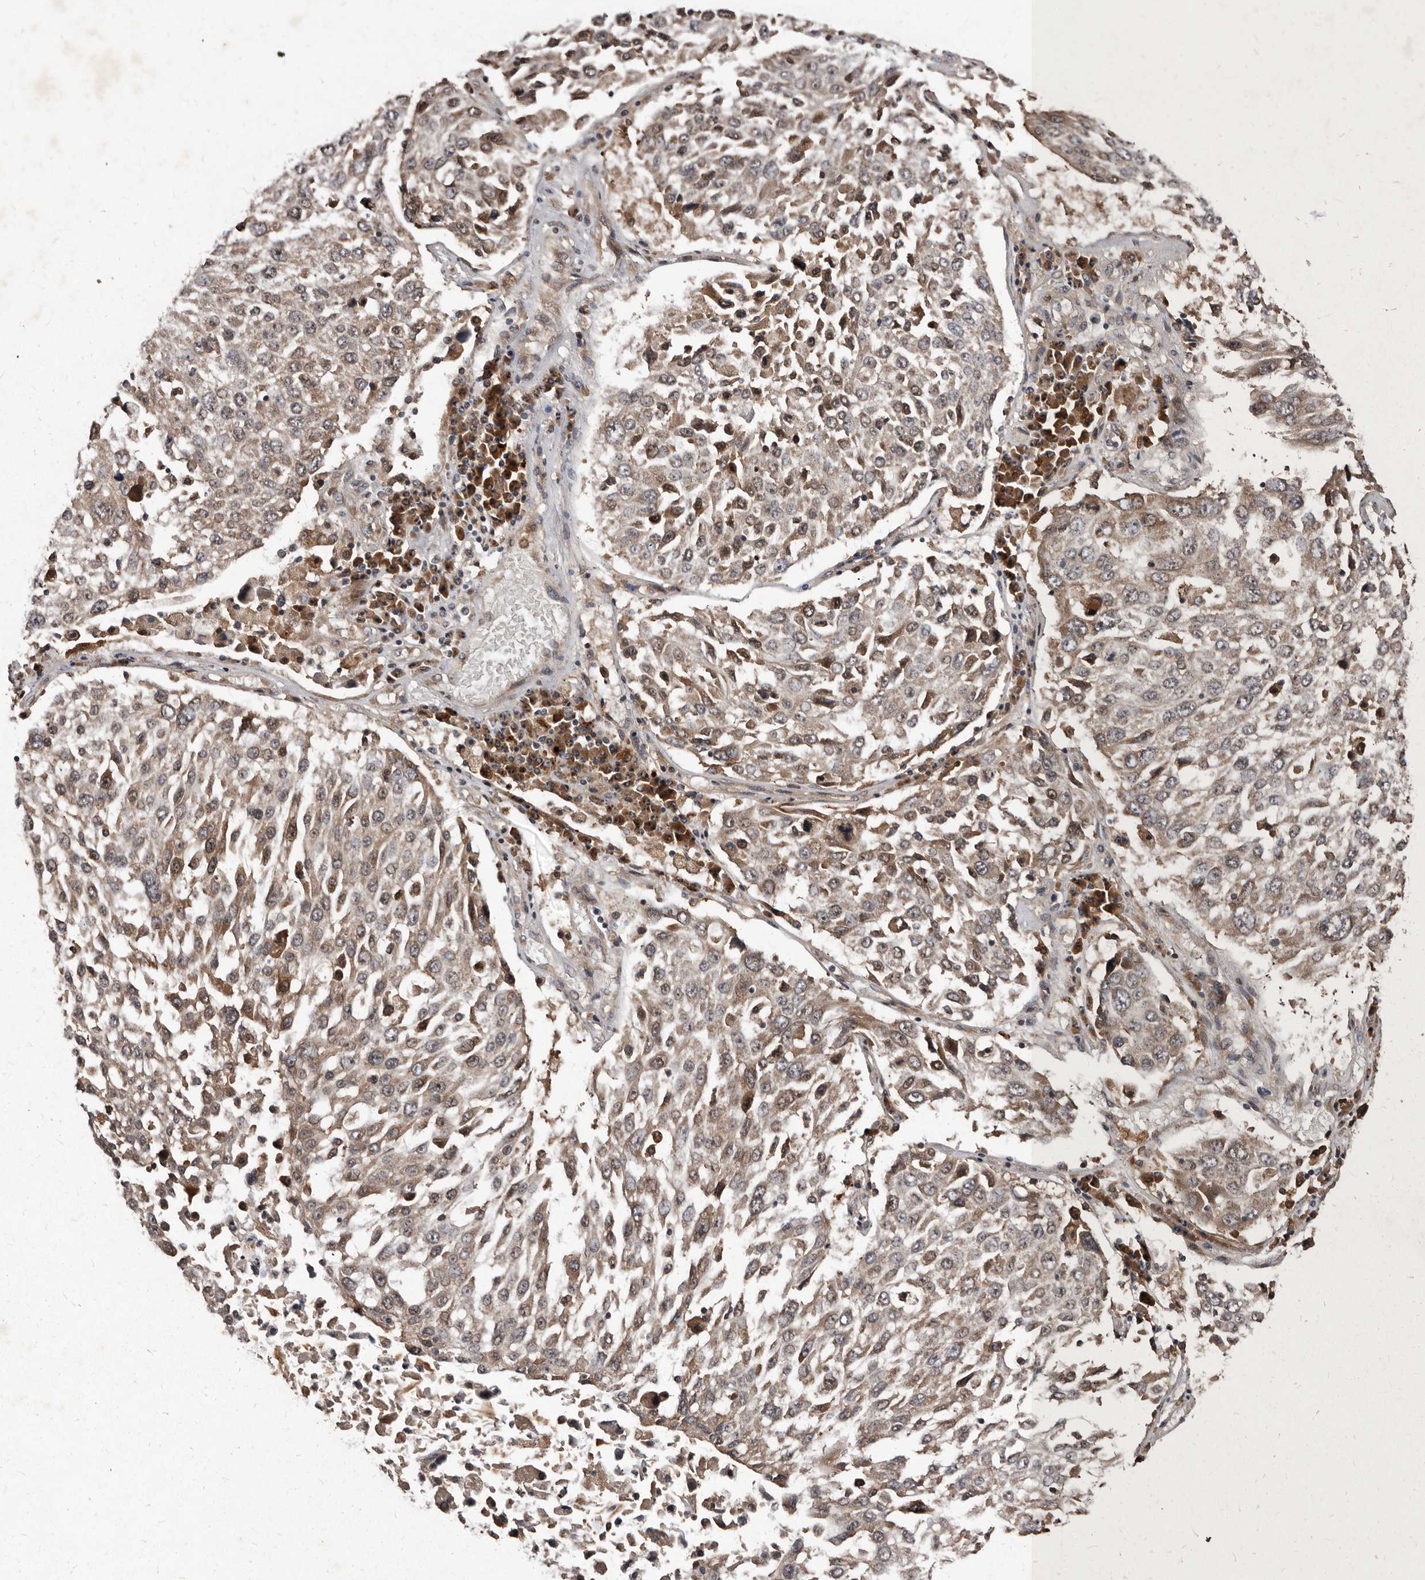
{"staining": {"intensity": "weak", "quantity": ">75%", "location": "cytoplasmic/membranous"}, "tissue": "lung cancer", "cell_type": "Tumor cells", "image_type": "cancer", "snomed": [{"axis": "morphology", "description": "Squamous cell carcinoma, NOS"}, {"axis": "topography", "description": "Lung"}], "caption": "DAB immunohistochemical staining of human lung cancer shows weak cytoplasmic/membranous protein staining in approximately >75% of tumor cells. (DAB IHC, brown staining for protein, blue staining for nuclei).", "gene": "PMVK", "patient": {"sex": "male", "age": 65}}